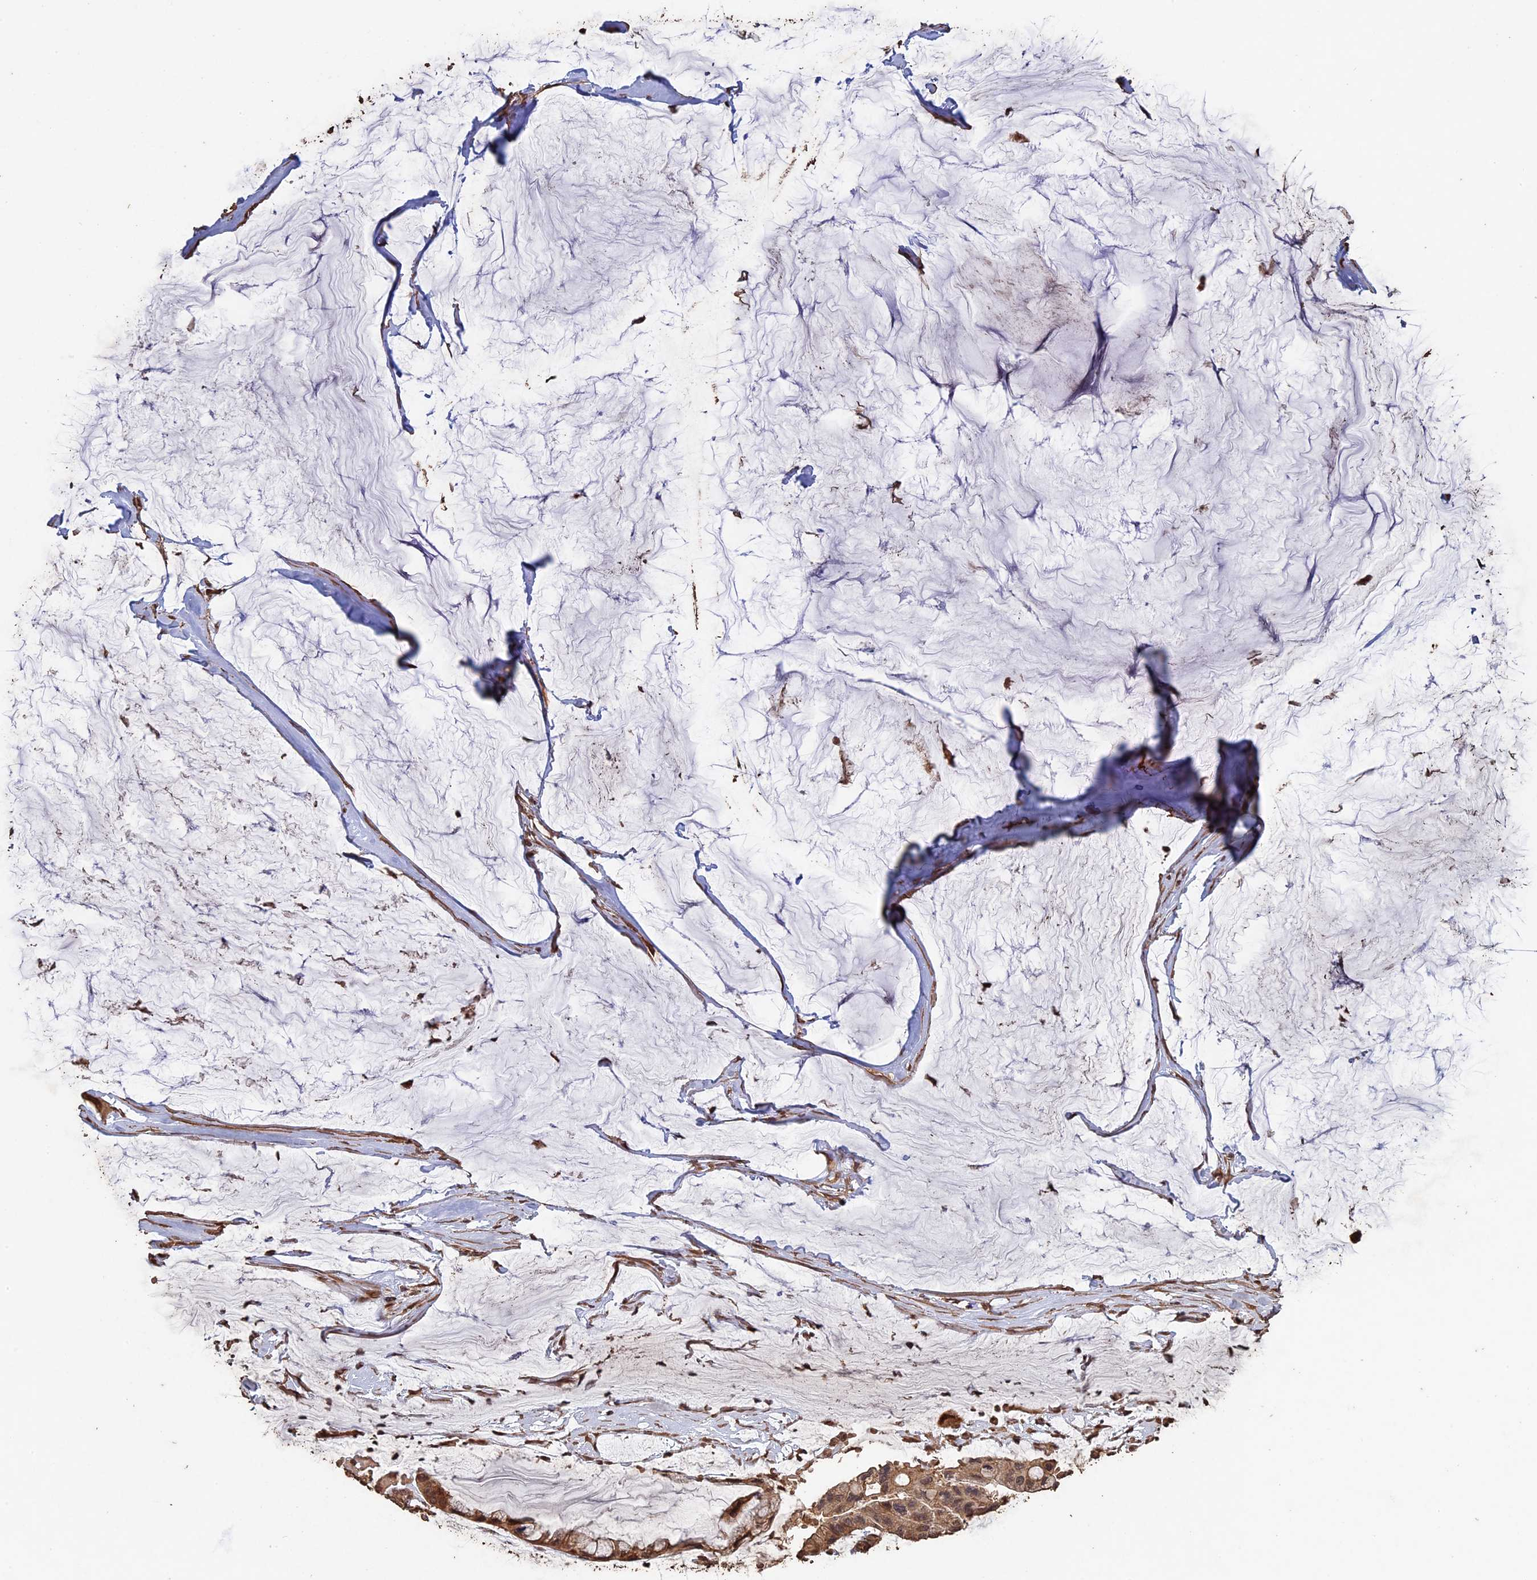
{"staining": {"intensity": "moderate", "quantity": ">75%", "location": "cytoplasmic/membranous"}, "tissue": "ovarian cancer", "cell_type": "Tumor cells", "image_type": "cancer", "snomed": [{"axis": "morphology", "description": "Cystadenocarcinoma, mucinous, NOS"}, {"axis": "topography", "description": "Ovary"}], "caption": "Tumor cells demonstrate medium levels of moderate cytoplasmic/membranous staining in about >75% of cells in ovarian cancer.", "gene": "HUNK", "patient": {"sex": "female", "age": 39}}